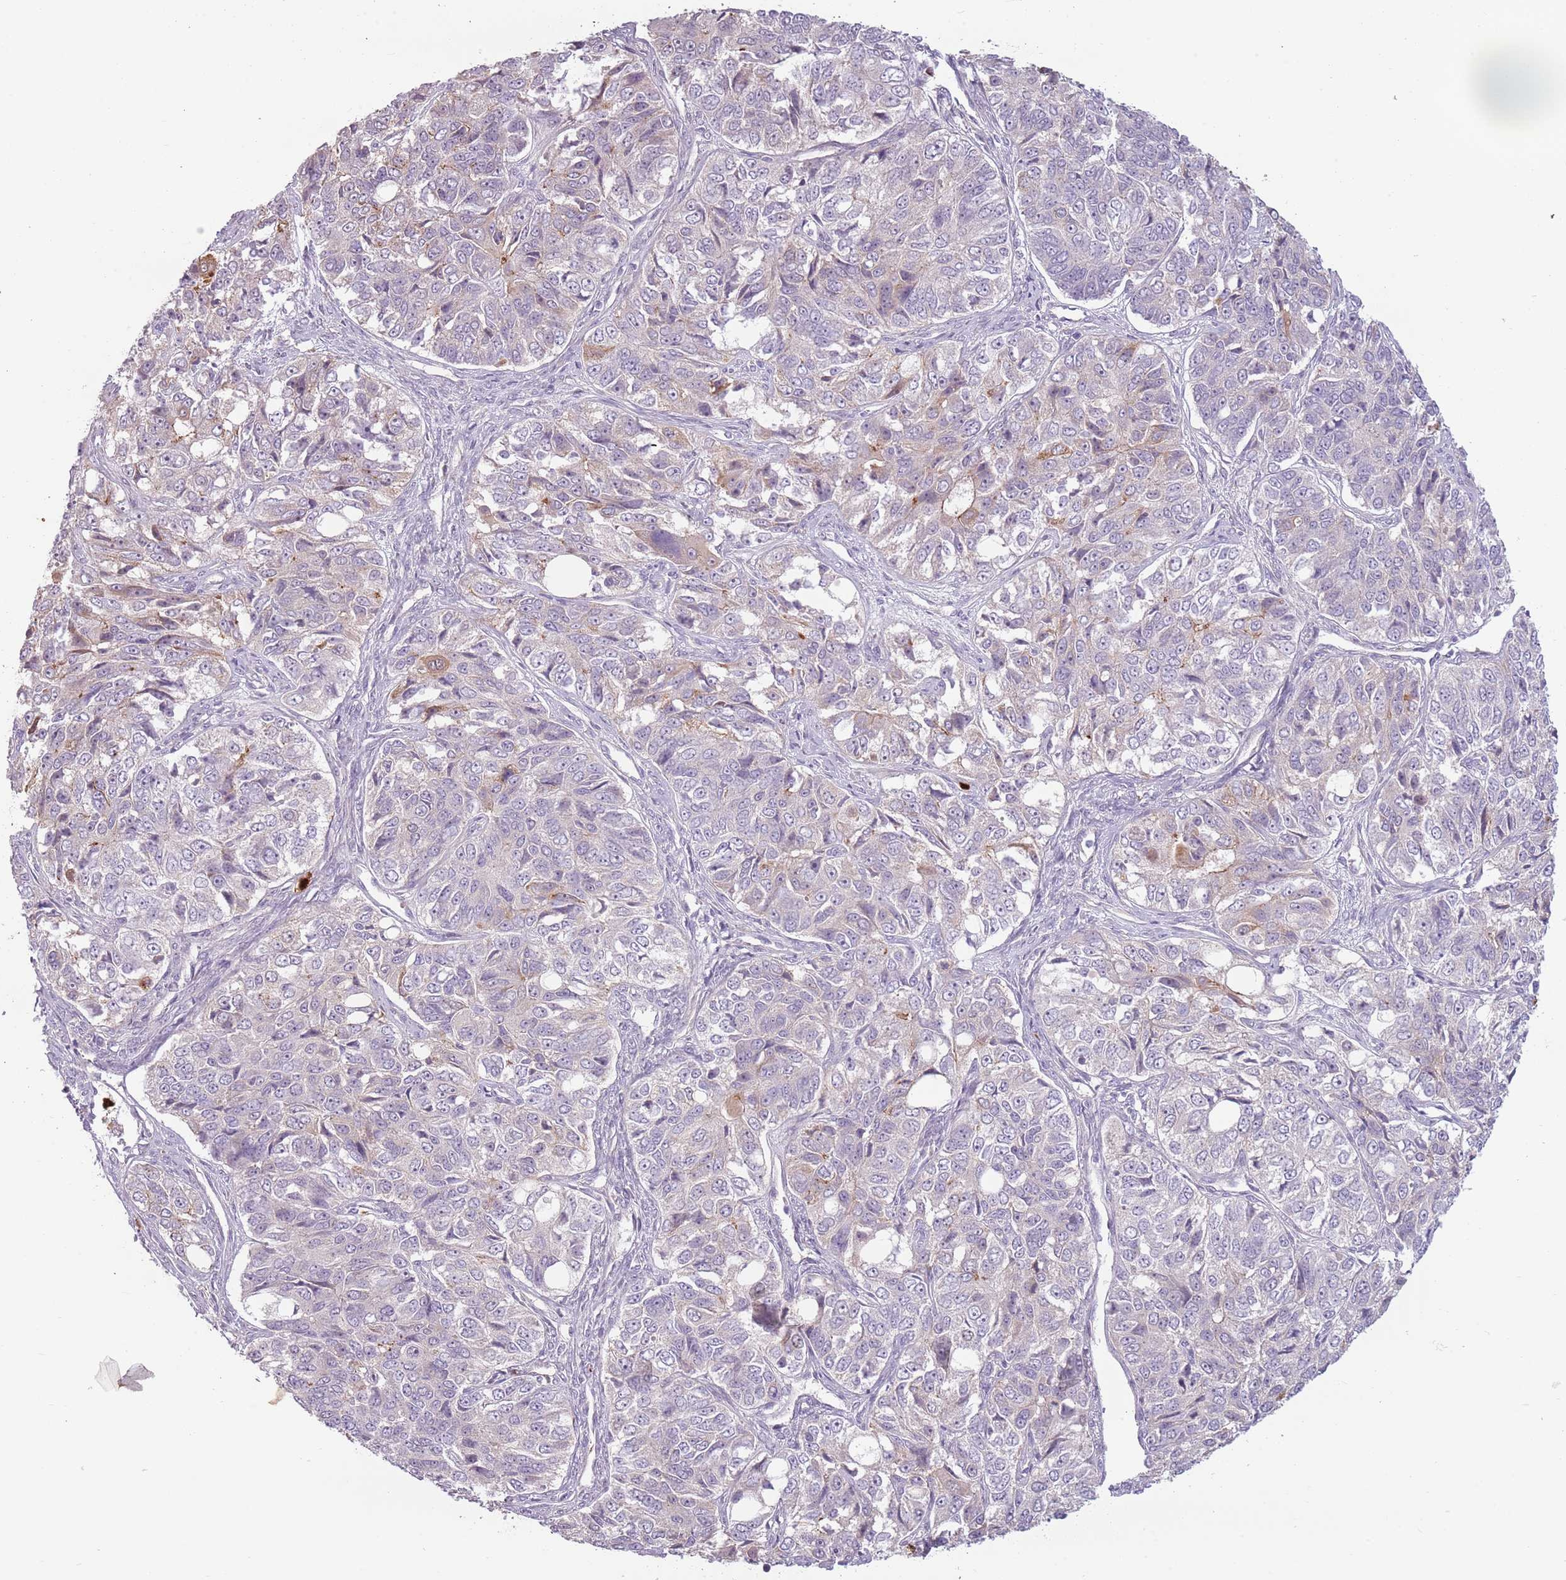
{"staining": {"intensity": "negative", "quantity": "none", "location": "none"}, "tissue": "ovarian cancer", "cell_type": "Tumor cells", "image_type": "cancer", "snomed": [{"axis": "morphology", "description": "Carcinoma, endometroid"}, {"axis": "topography", "description": "Ovary"}], "caption": "Tumor cells are negative for brown protein staining in ovarian cancer.", "gene": "SPAG4", "patient": {"sex": "female", "age": 51}}